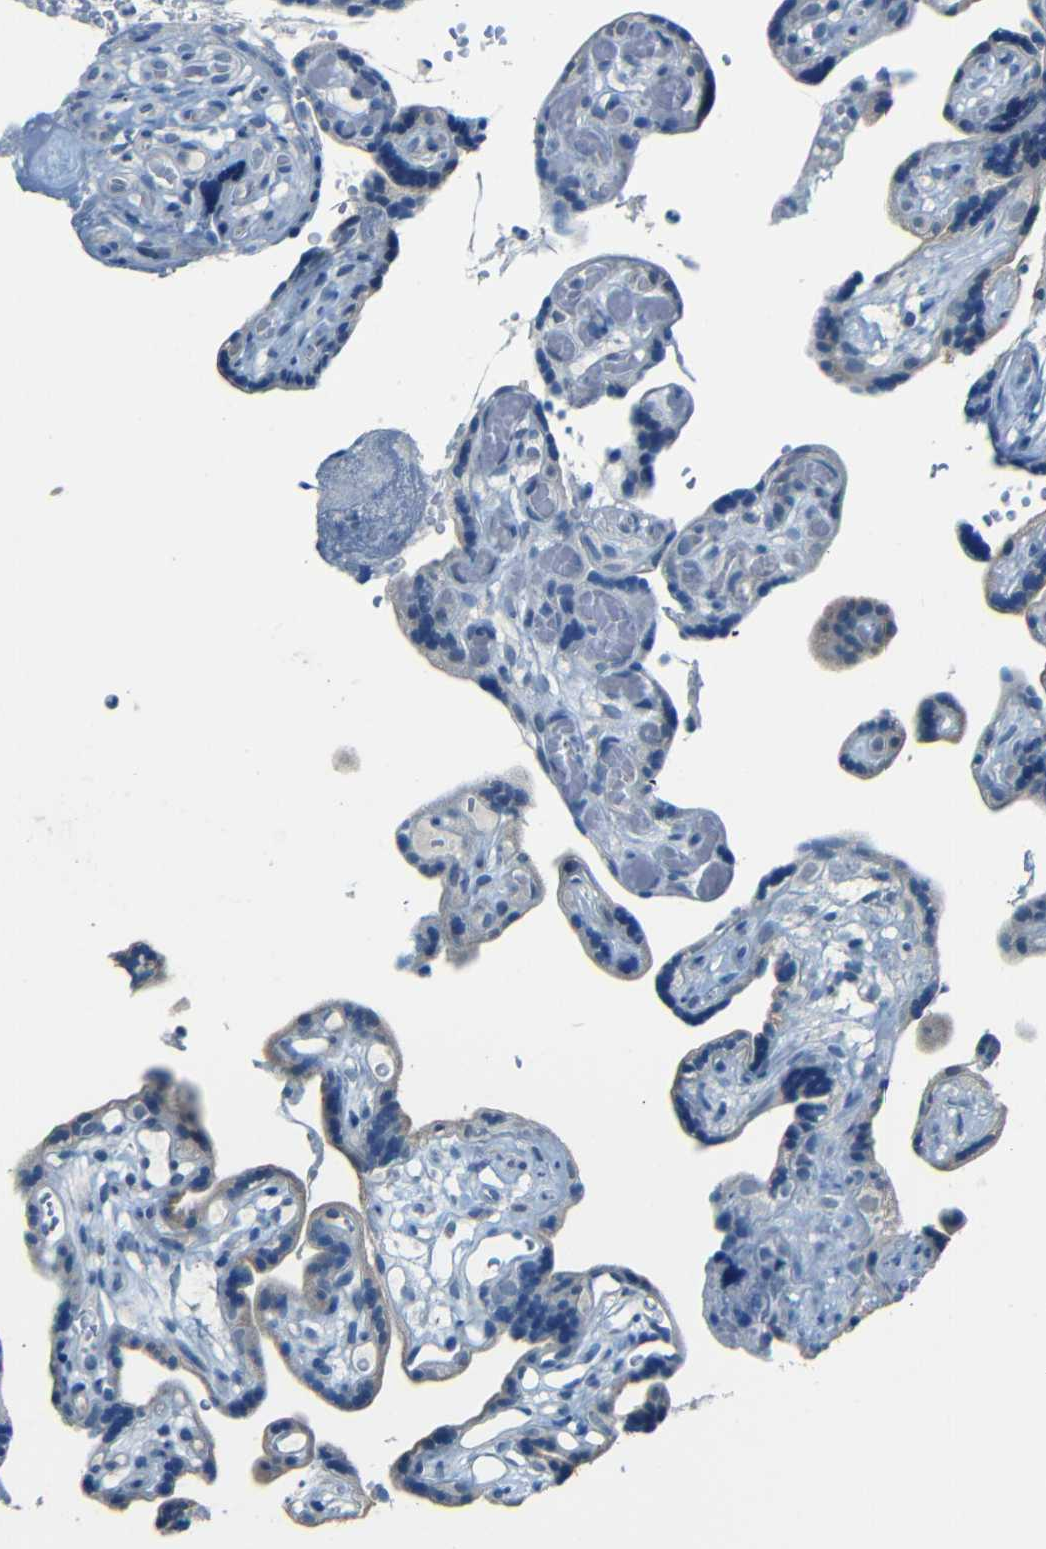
{"staining": {"intensity": "negative", "quantity": "none", "location": "none"}, "tissue": "placenta", "cell_type": "Decidual cells", "image_type": "normal", "snomed": [{"axis": "morphology", "description": "Normal tissue, NOS"}, {"axis": "topography", "description": "Placenta"}], "caption": "DAB (3,3'-diaminobenzidine) immunohistochemical staining of normal placenta demonstrates no significant expression in decidual cells. Nuclei are stained in blue.", "gene": "ZMAT1", "patient": {"sex": "female", "age": 30}}